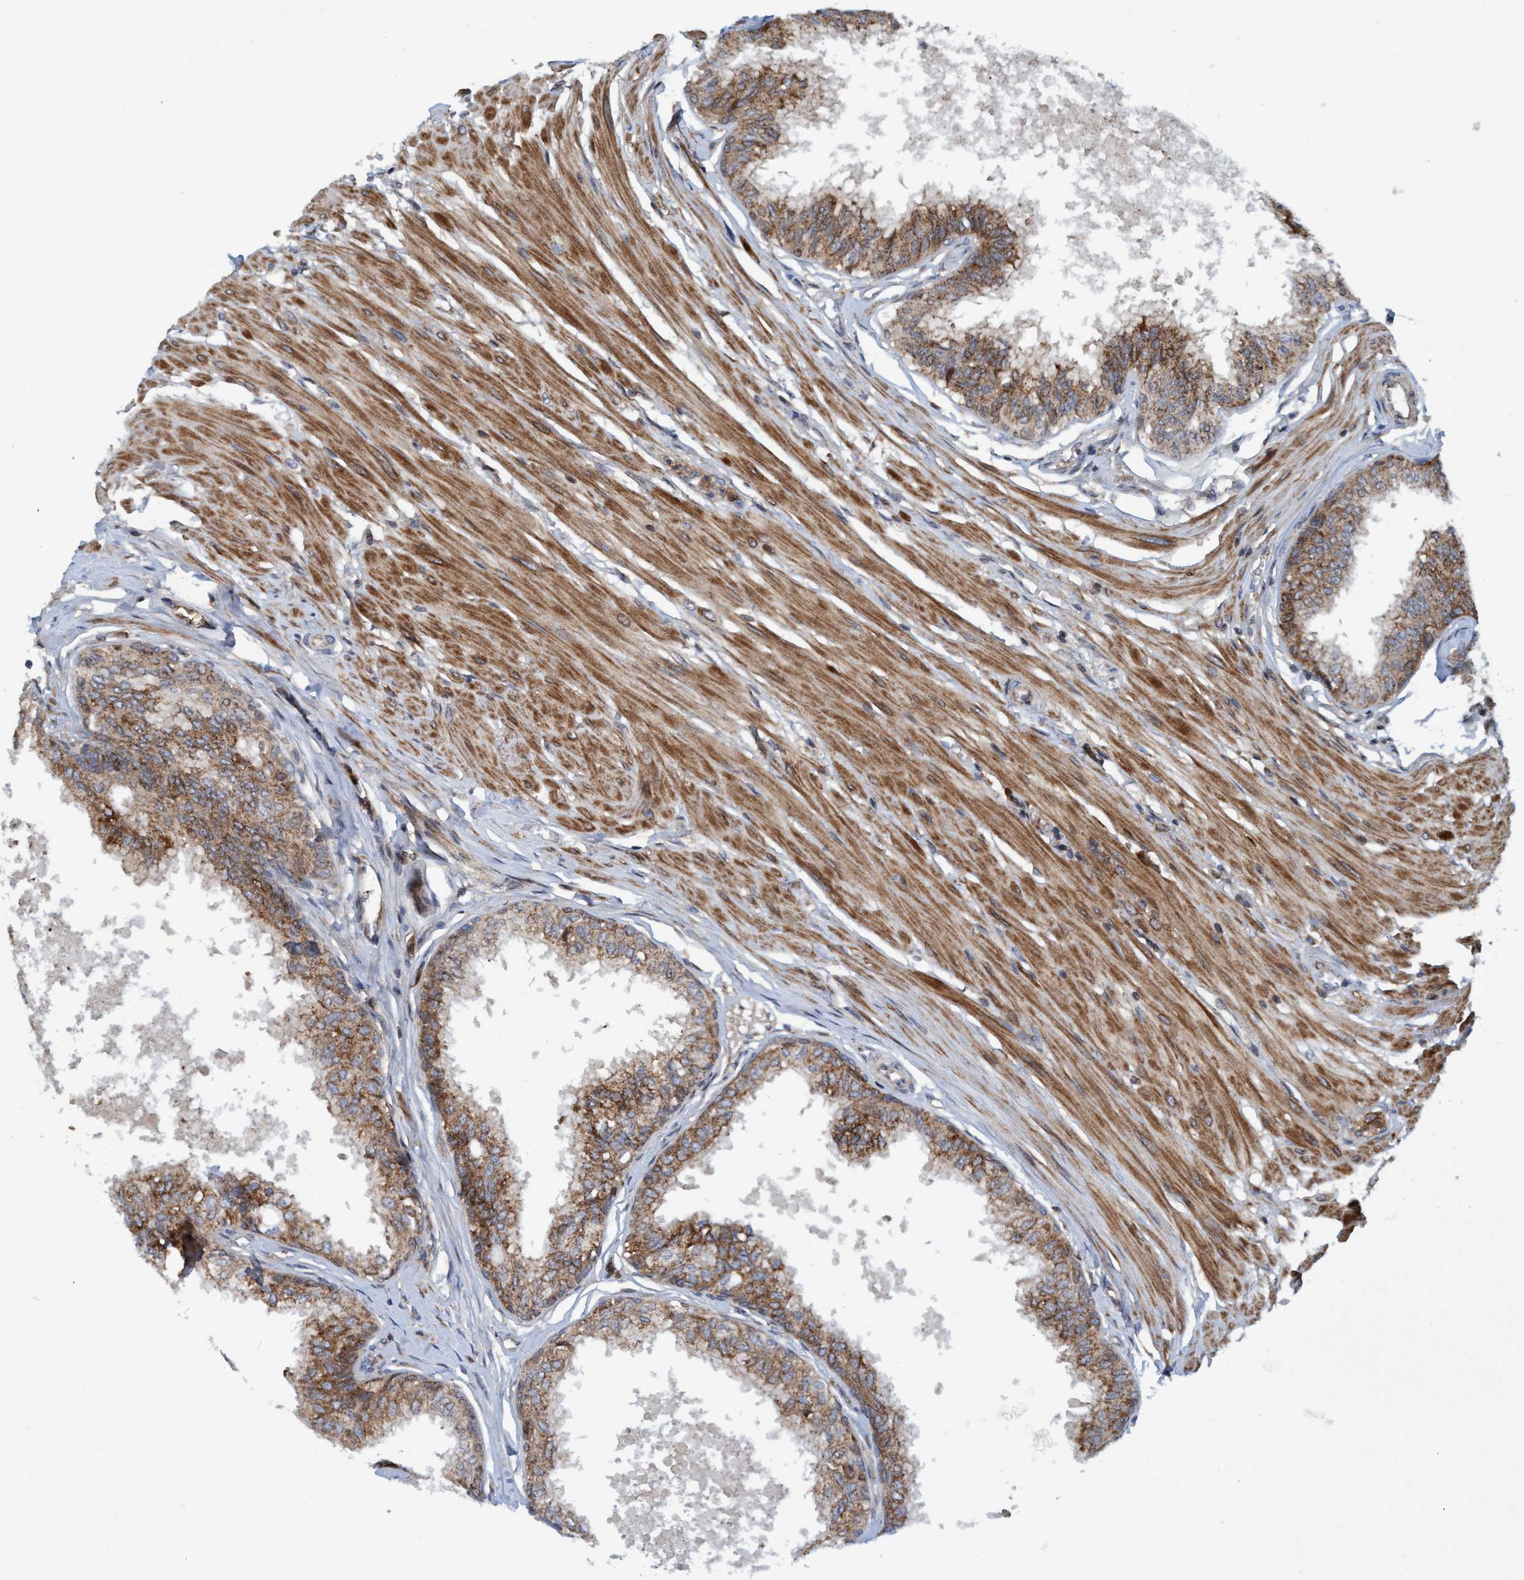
{"staining": {"intensity": "moderate", "quantity": ">75%", "location": "cytoplasmic/membranous"}, "tissue": "prostate", "cell_type": "Glandular cells", "image_type": "normal", "snomed": [{"axis": "morphology", "description": "Normal tissue, NOS"}, {"axis": "topography", "description": "Prostate"}, {"axis": "topography", "description": "Seminal veicle"}], "caption": "Immunohistochemistry (IHC) staining of normal prostate, which exhibits medium levels of moderate cytoplasmic/membranous staining in approximately >75% of glandular cells indicating moderate cytoplasmic/membranous protein staining. The staining was performed using DAB (3,3'-diaminobenzidine) (brown) for protein detection and nuclei were counterstained in hematoxylin (blue).", "gene": "SLC16A3", "patient": {"sex": "male", "age": 60}}